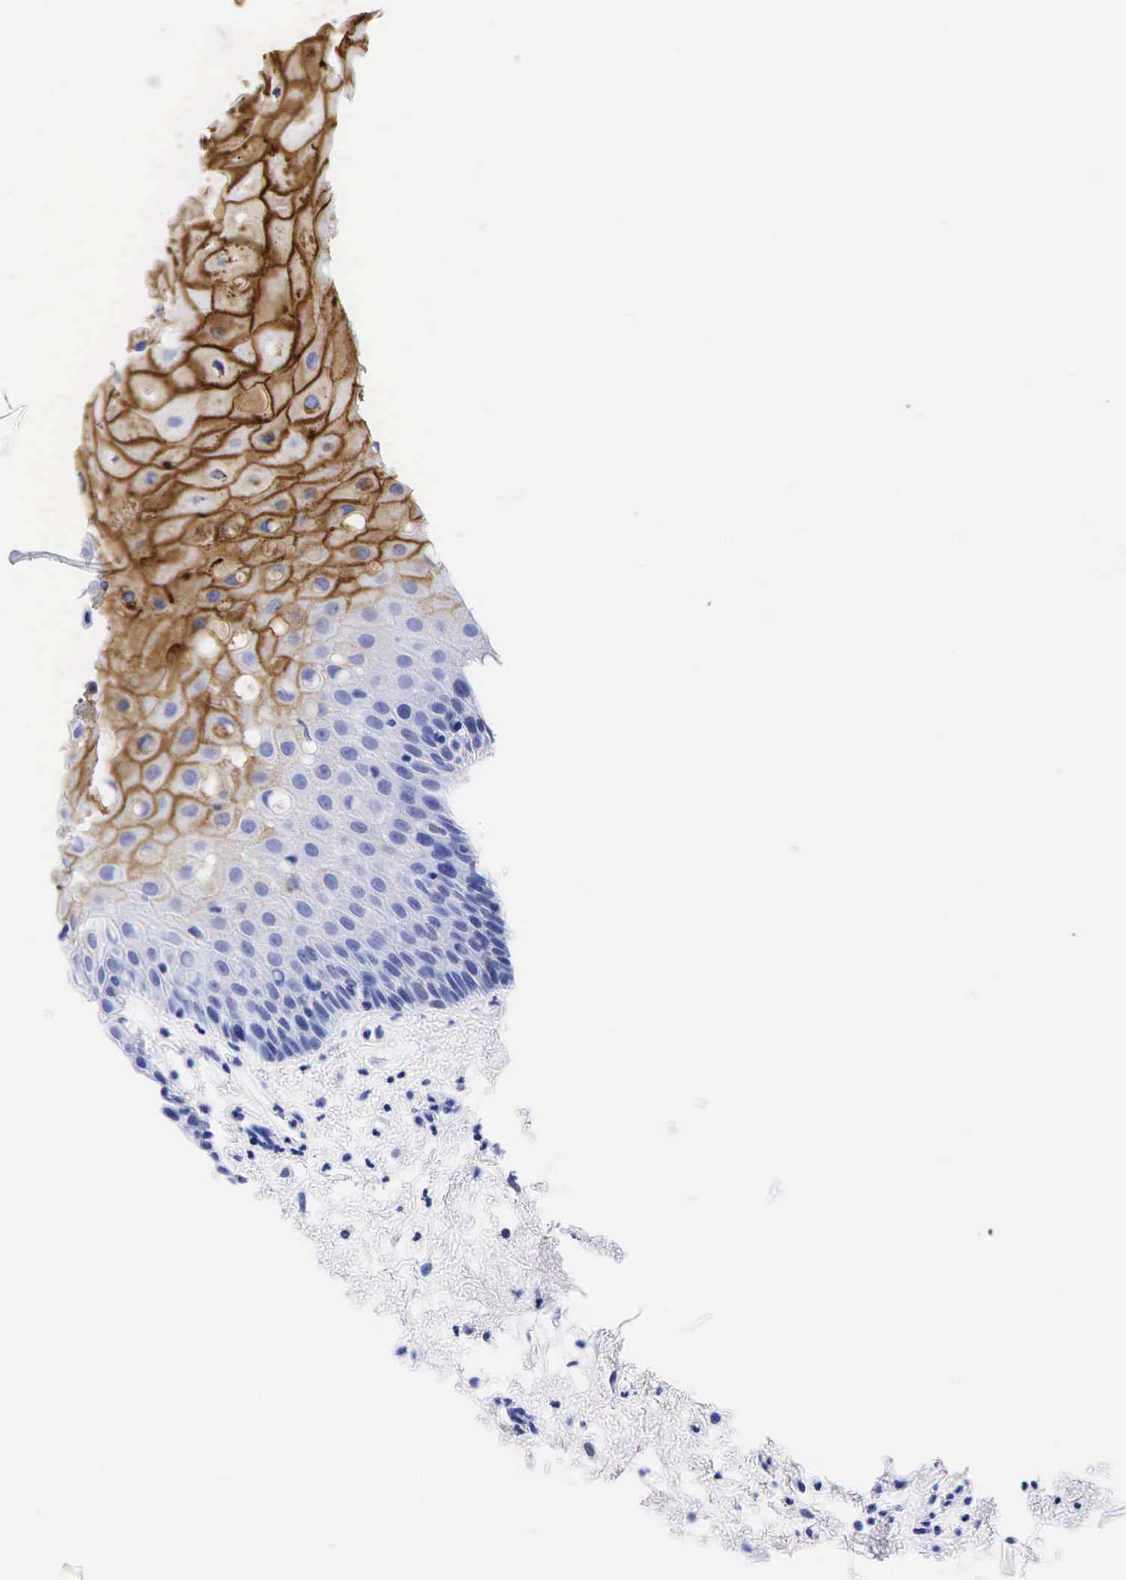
{"staining": {"intensity": "moderate", "quantity": "25%-75%", "location": "cytoplasmic/membranous"}, "tissue": "oral mucosa", "cell_type": "Squamous epithelial cells", "image_type": "normal", "snomed": [{"axis": "morphology", "description": "Normal tissue, NOS"}, {"axis": "topography", "description": "Oral tissue"}], "caption": "Immunohistochemical staining of normal oral mucosa demonstrates moderate cytoplasmic/membranous protein staining in approximately 25%-75% of squamous epithelial cells. (DAB (3,3'-diaminobenzidine) IHC, brown staining for protein, blue staining for nuclei).", "gene": "CEACAM5", "patient": {"sex": "male", "age": 54}}